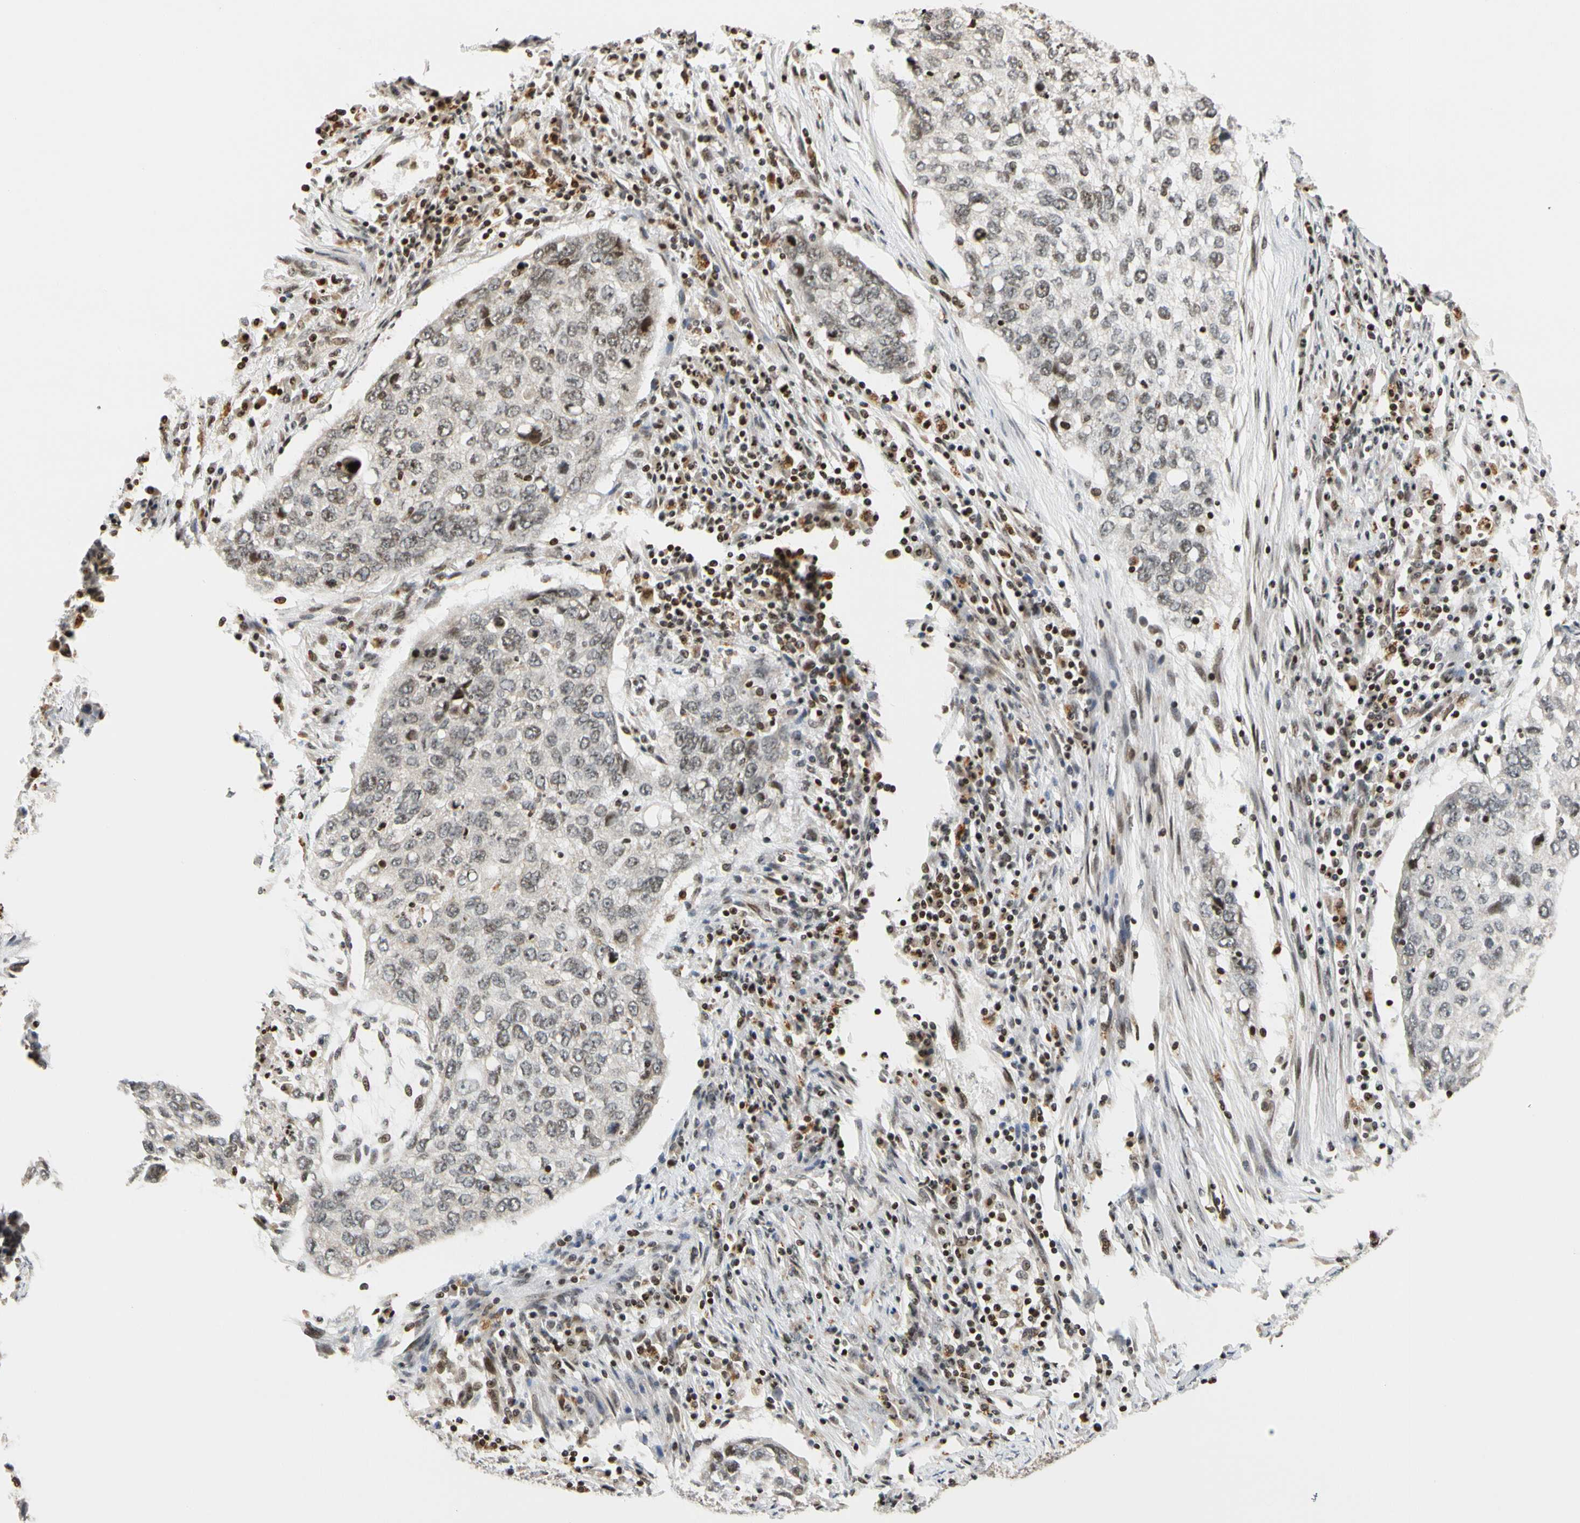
{"staining": {"intensity": "weak", "quantity": "25%-75%", "location": "nuclear"}, "tissue": "lung cancer", "cell_type": "Tumor cells", "image_type": "cancer", "snomed": [{"axis": "morphology", "description": "Squamous cell carcinoma, NOS"}, {"axis": "topography", "description": "Lung"}], "caption": "Protein staining demonstrates weak nuclear positivity in approximately 25%-75% of tumor cells in squamous cell carcinoma (lung). (DAB (3,3'-diaminobenzidine) IHC, brown staining for protein, blue staining for nuclei).", "gene": "CDK7", "patient": {"sex": "female", "age": 63}}